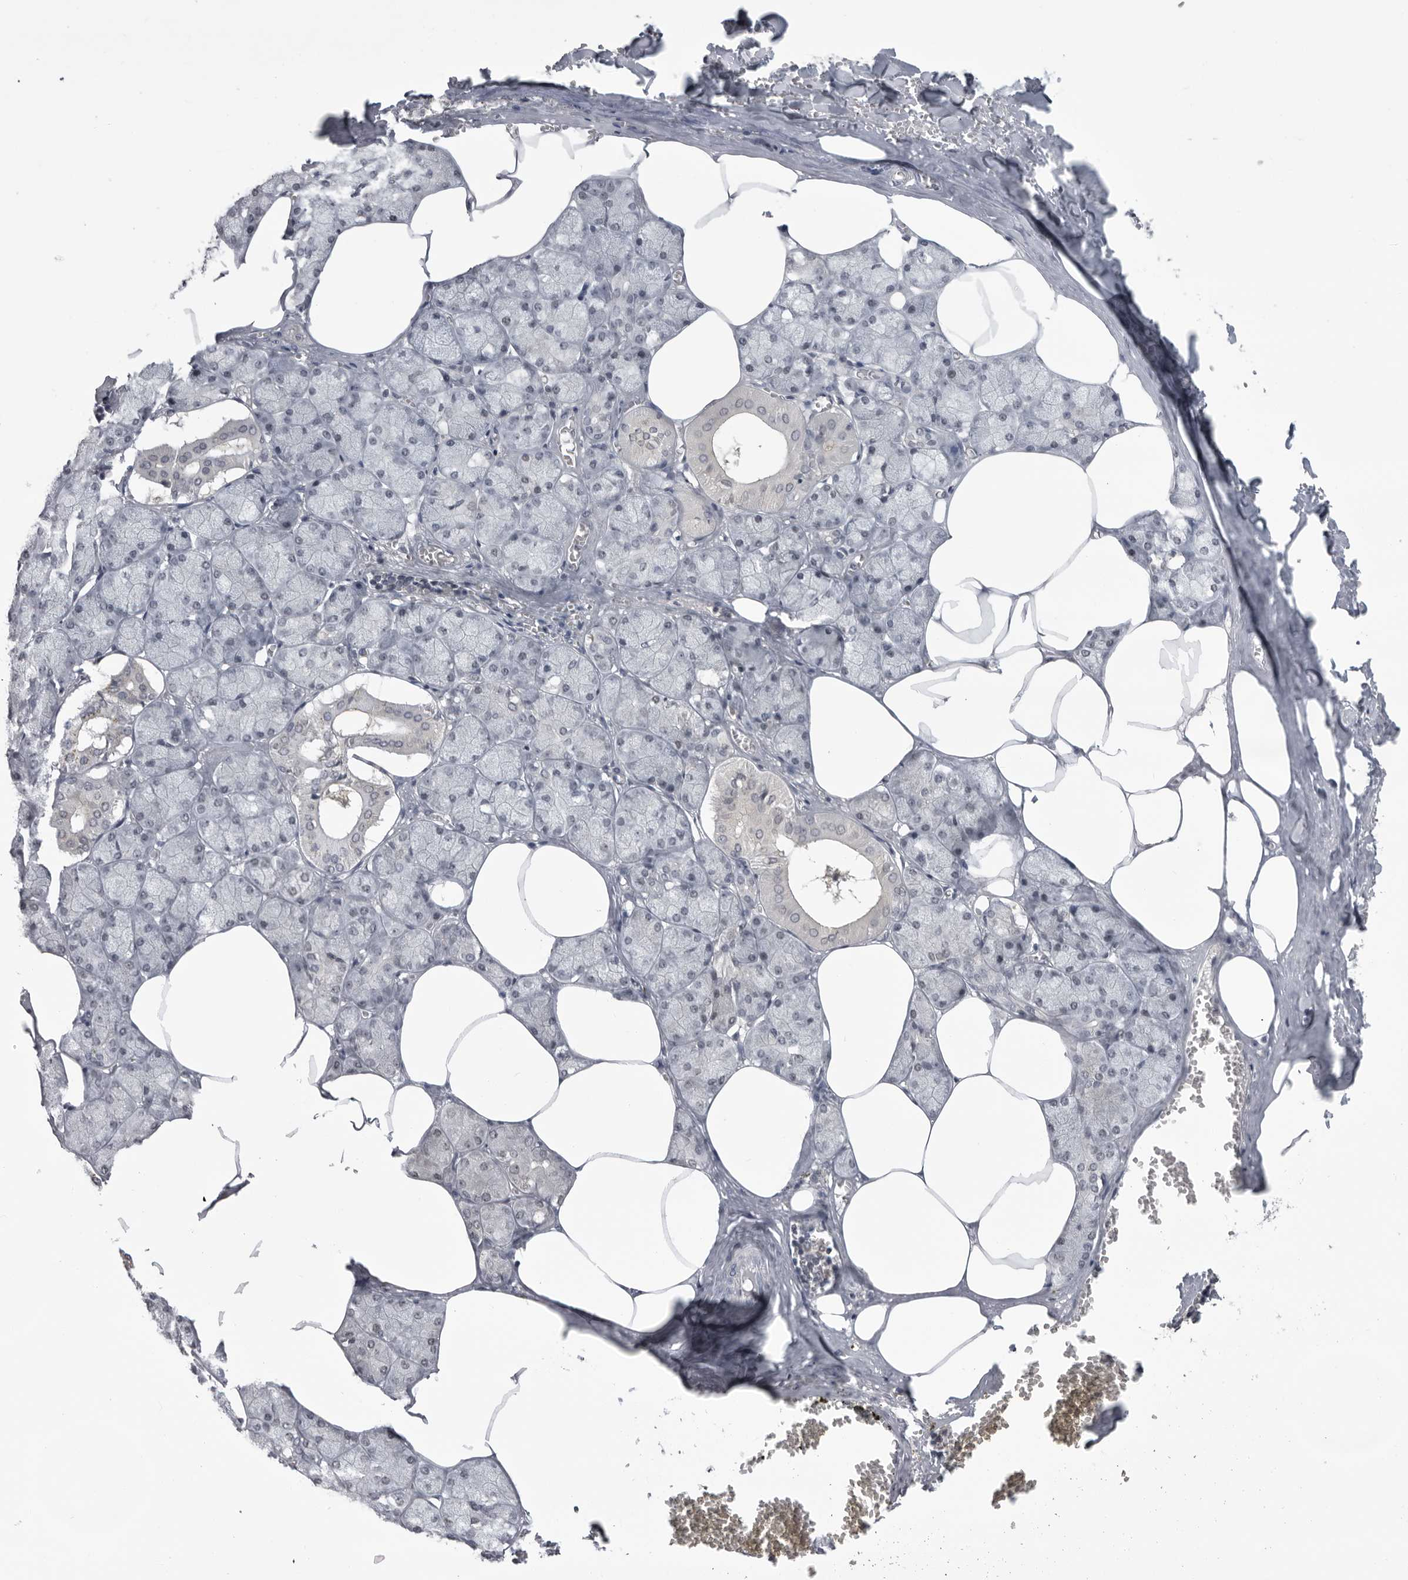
{"staining": {"intensity": "weak", "quantity": "25%-75%", "location": "nuclear"}, "tissue": "salivary gland", "cell_type": "Glandular cells", "image_type": "normal", "snomed": [{"axis": "morphology", "description": "Normal tissue, NOS"}, {"axis": "topography", "description": "Salivary gland"}], "caption": "Weak nuclear expression for a protein is seen in about 25%-75% of glandular cells of unremarkable salivary gland using immunohistochemistry.", "gene": "PDCL3", "patient": {"sex": "male", "age": 62}}